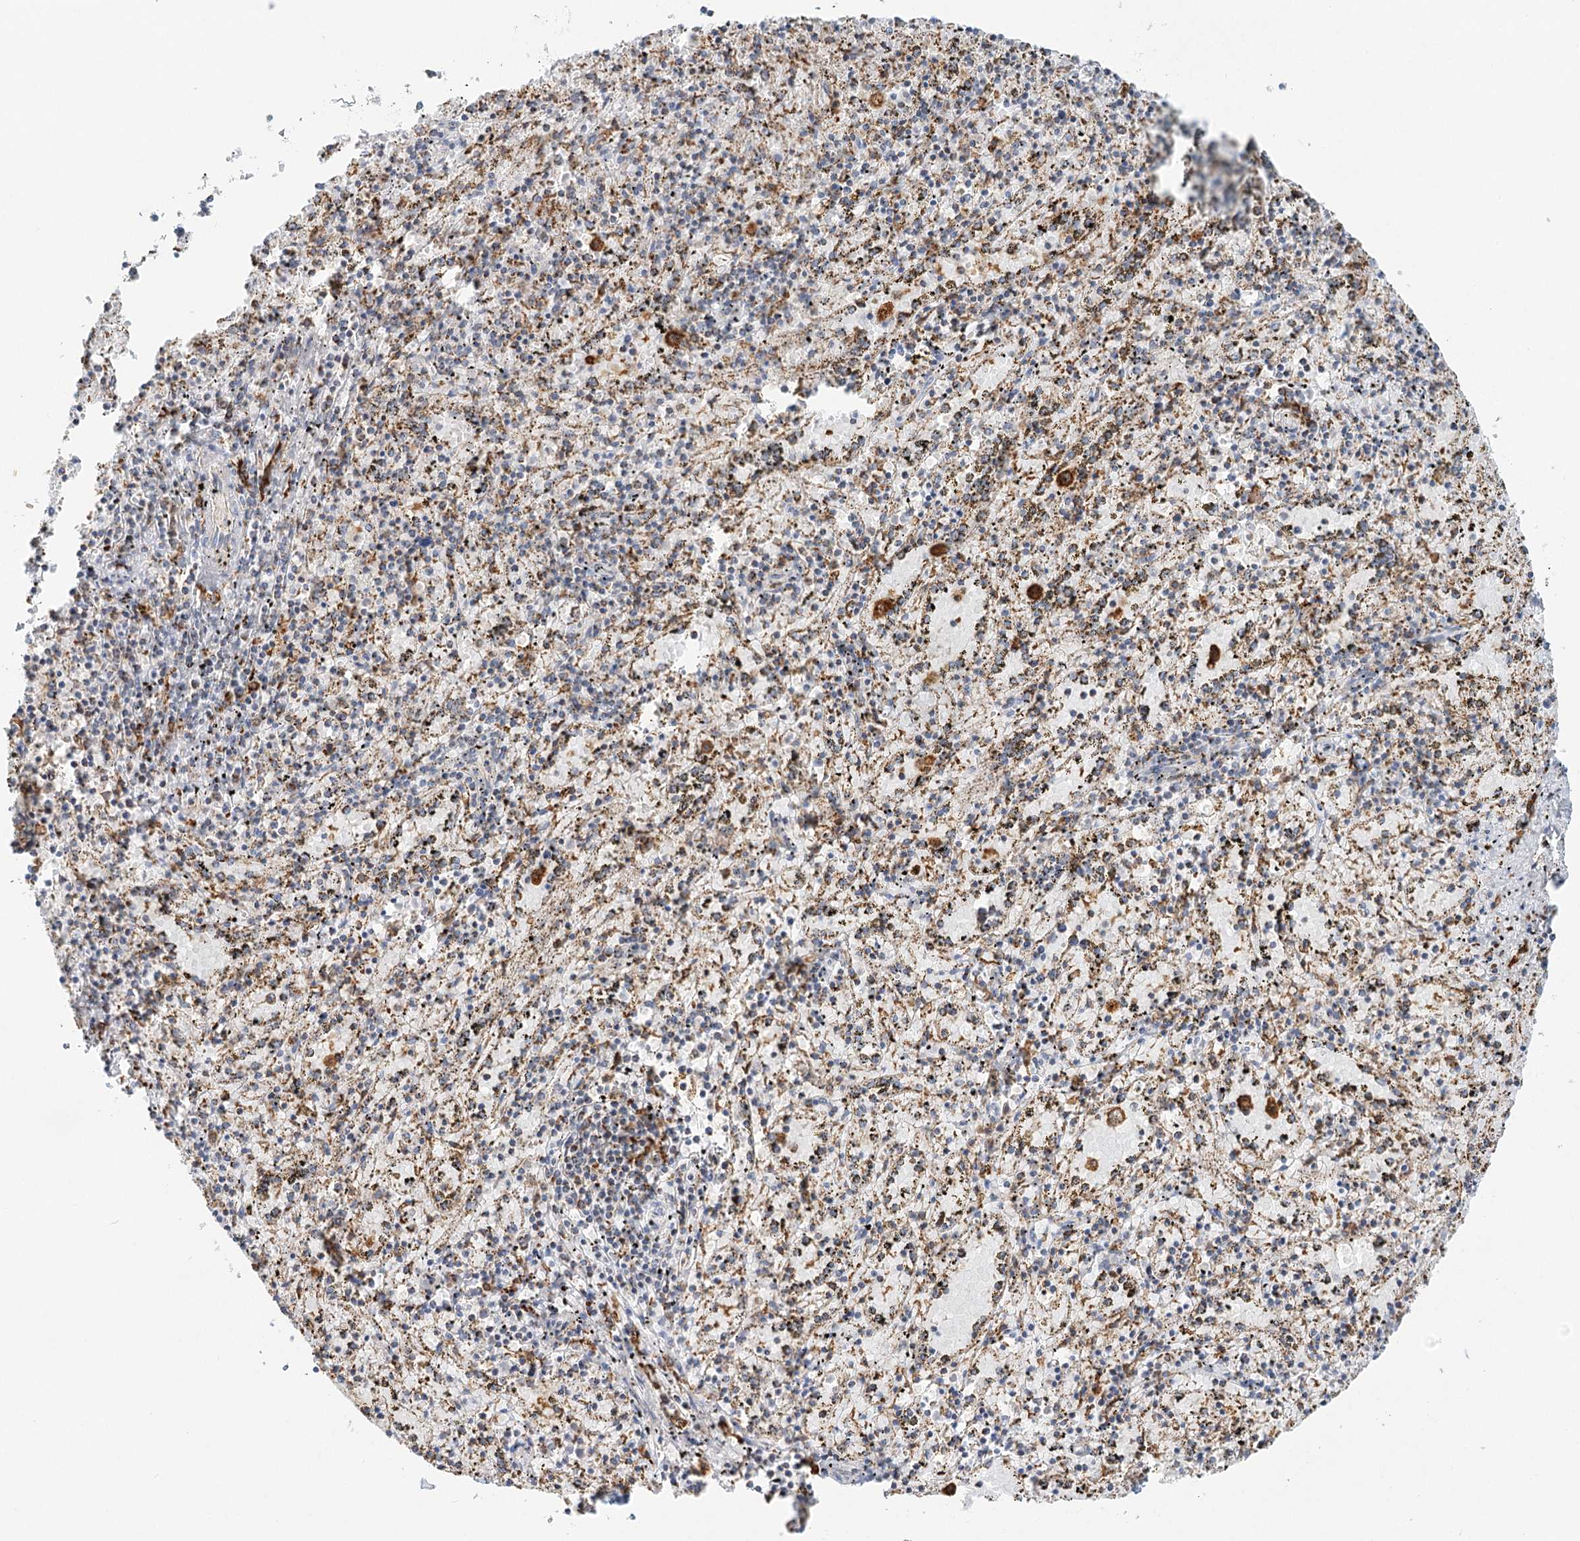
{"staining": {"intensity": "strong", "quantity": "<25%", "location": "cytoplasmic/membranous"}, "tissue": "spleen", "cell_type": "Cells in red pulp", "image_type": "normal", "snomed": [{"axis": "morphology", "description": "Normal tissue, NOS"}, {"axis": "topography", "description": "Spleen"}], "caption": "This micrograph demonstrates immunohistochemistry (IHC) staining of unremarkable human spleen, with medium strong cytoplasmic/membranous staining in about <25% of cells in red pulp.", "gene": "TAS1R1", "patient": {"sex": "male", "age": 11}}